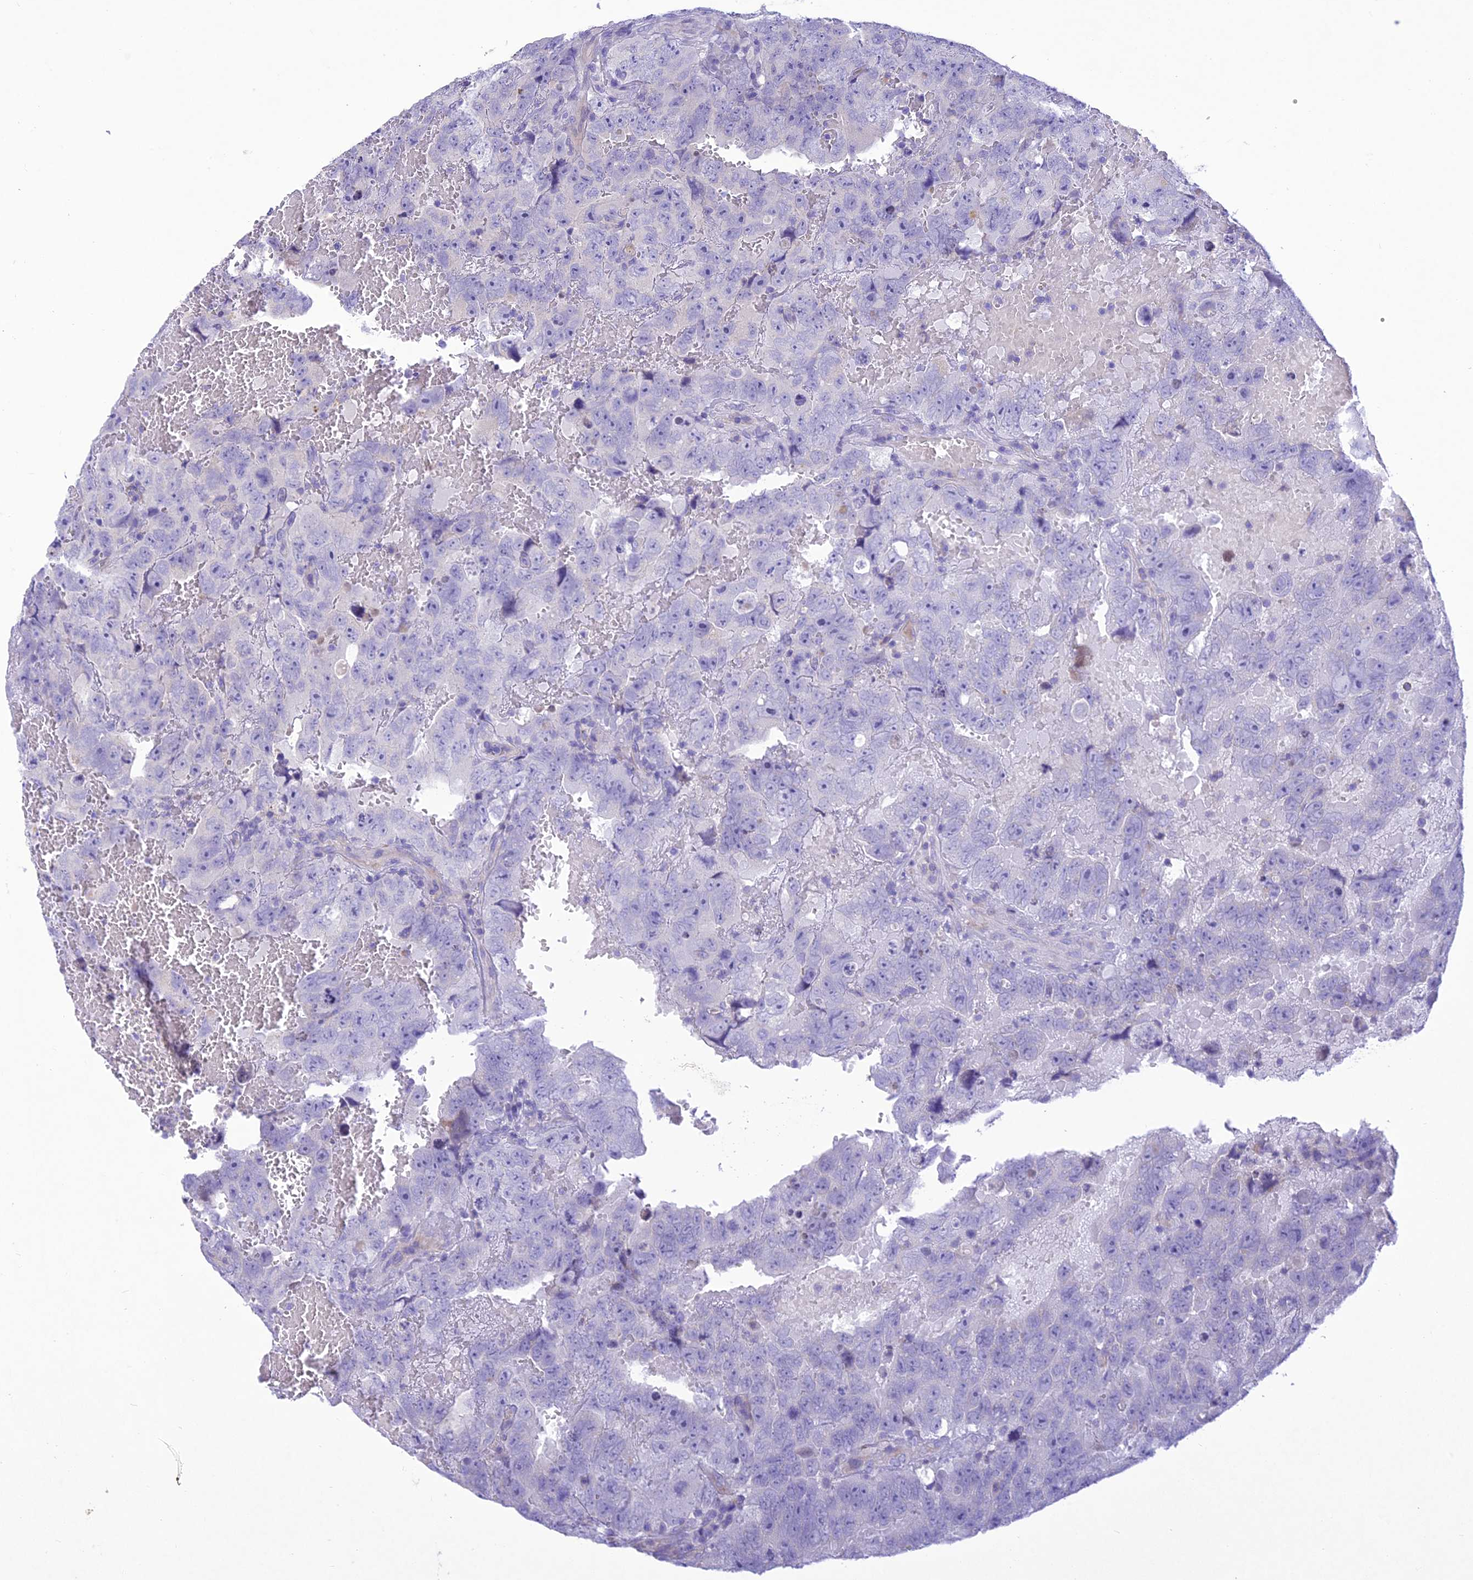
{"staining": {"intensity": "negative", "quantity": "none", "location": "none"}, "tissue": "testis cancer", "cell_type": "Tumor cells", "image_type": "cancer", "snomed": [{"axis": "morphology", "description": "Carcinoma, Embryonal, NOS"}, {"axis": "topography", "description": "Testis"}], "caption": "This is an immunohistochemistry image of human embryonal carcinoma (testis). There is no staining in tumor cells.", "gene": "SLC13A5", "patient": {"sex": "male", "age": 45}}